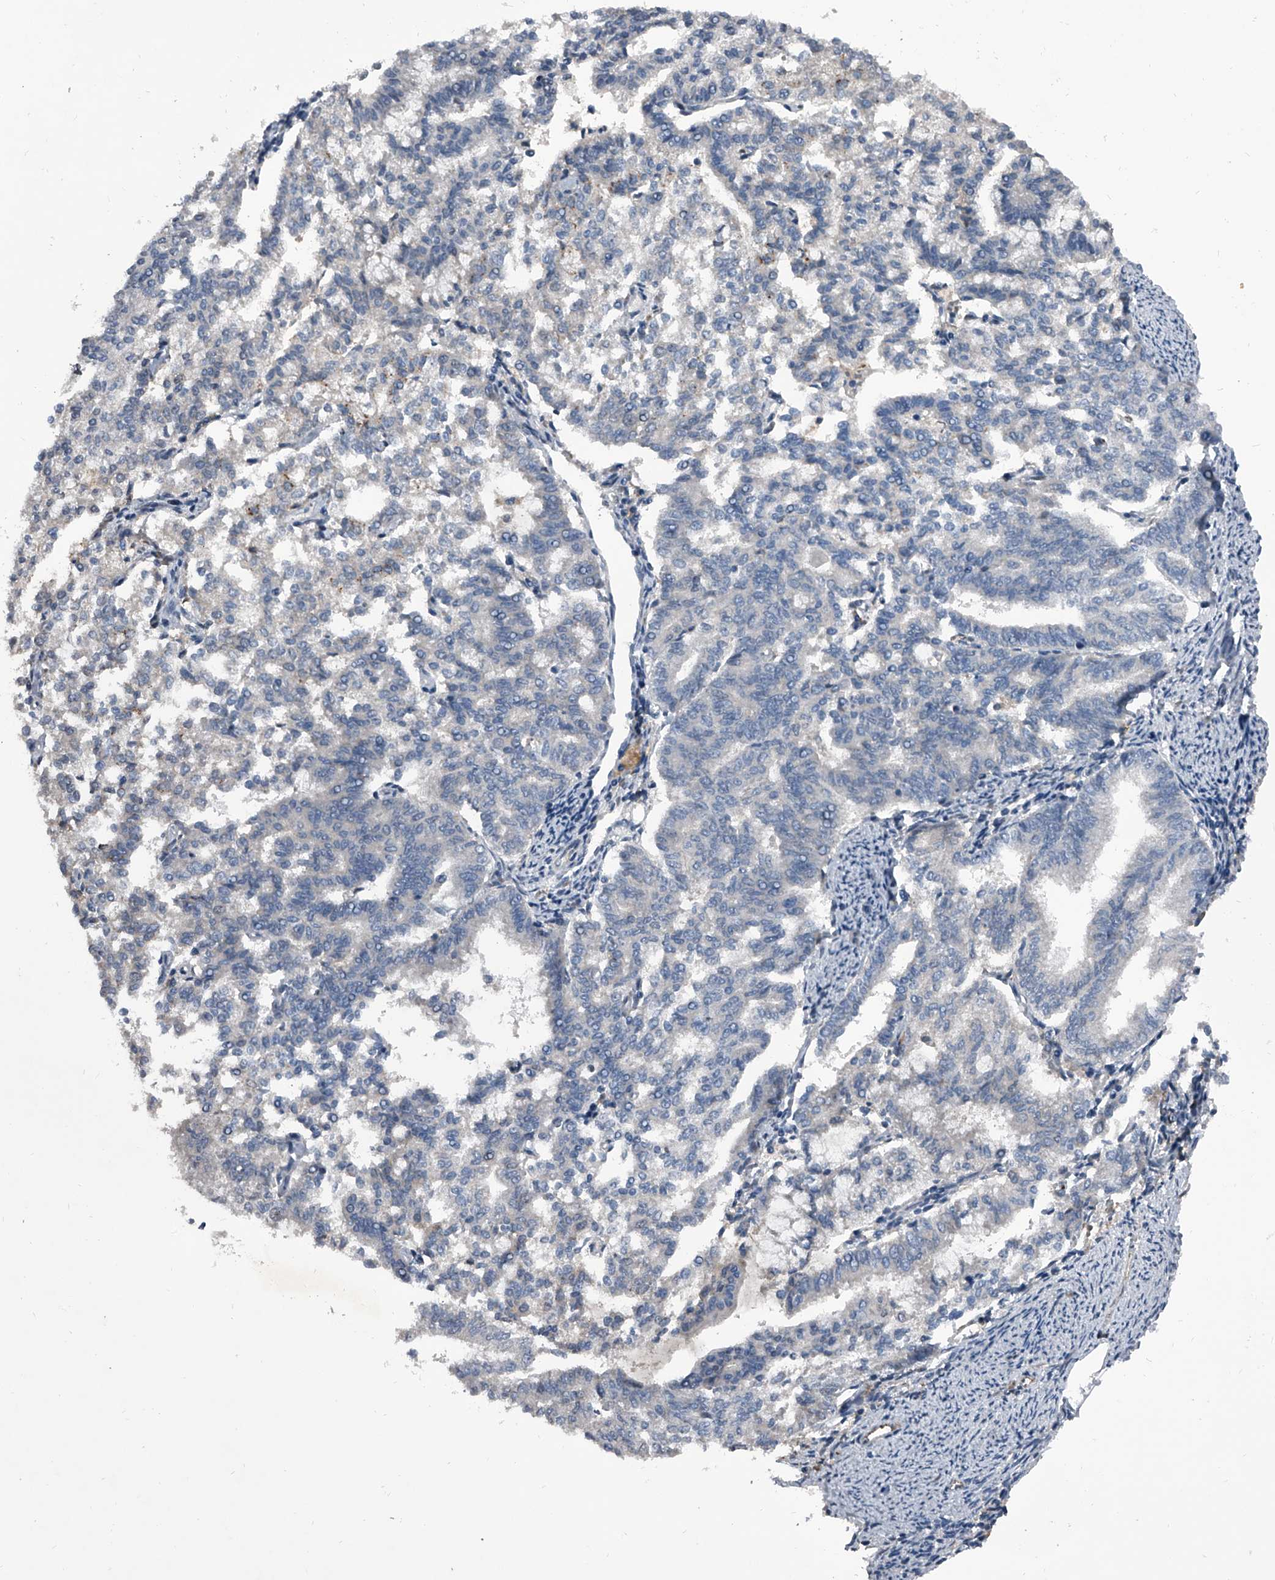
{"staining": {"intensity": "negative", "quantity": "none", "location": "none"}, "tissue": "endometrial cancer", "cell_type": "Tumor cells", "image_type": "cancer", "snomed": [{"axis": "morphology", "description": "Adenocarcinoma, NOS"}, {"axis": "topography", "description": "Endometrium"}], "caption": "Immunohistochemistry (IHC) photomicrograph of neoplastic tissue: human endometrial cancer (adenocarcinoma) stained with DAB demonstrates no significant protein expression in tumor cells. (Immunohistochemistry (IHC), brightfield microscopy, high magnification).", "gene": "ELK4", "patient": {"sex": "female", "age": 79}}